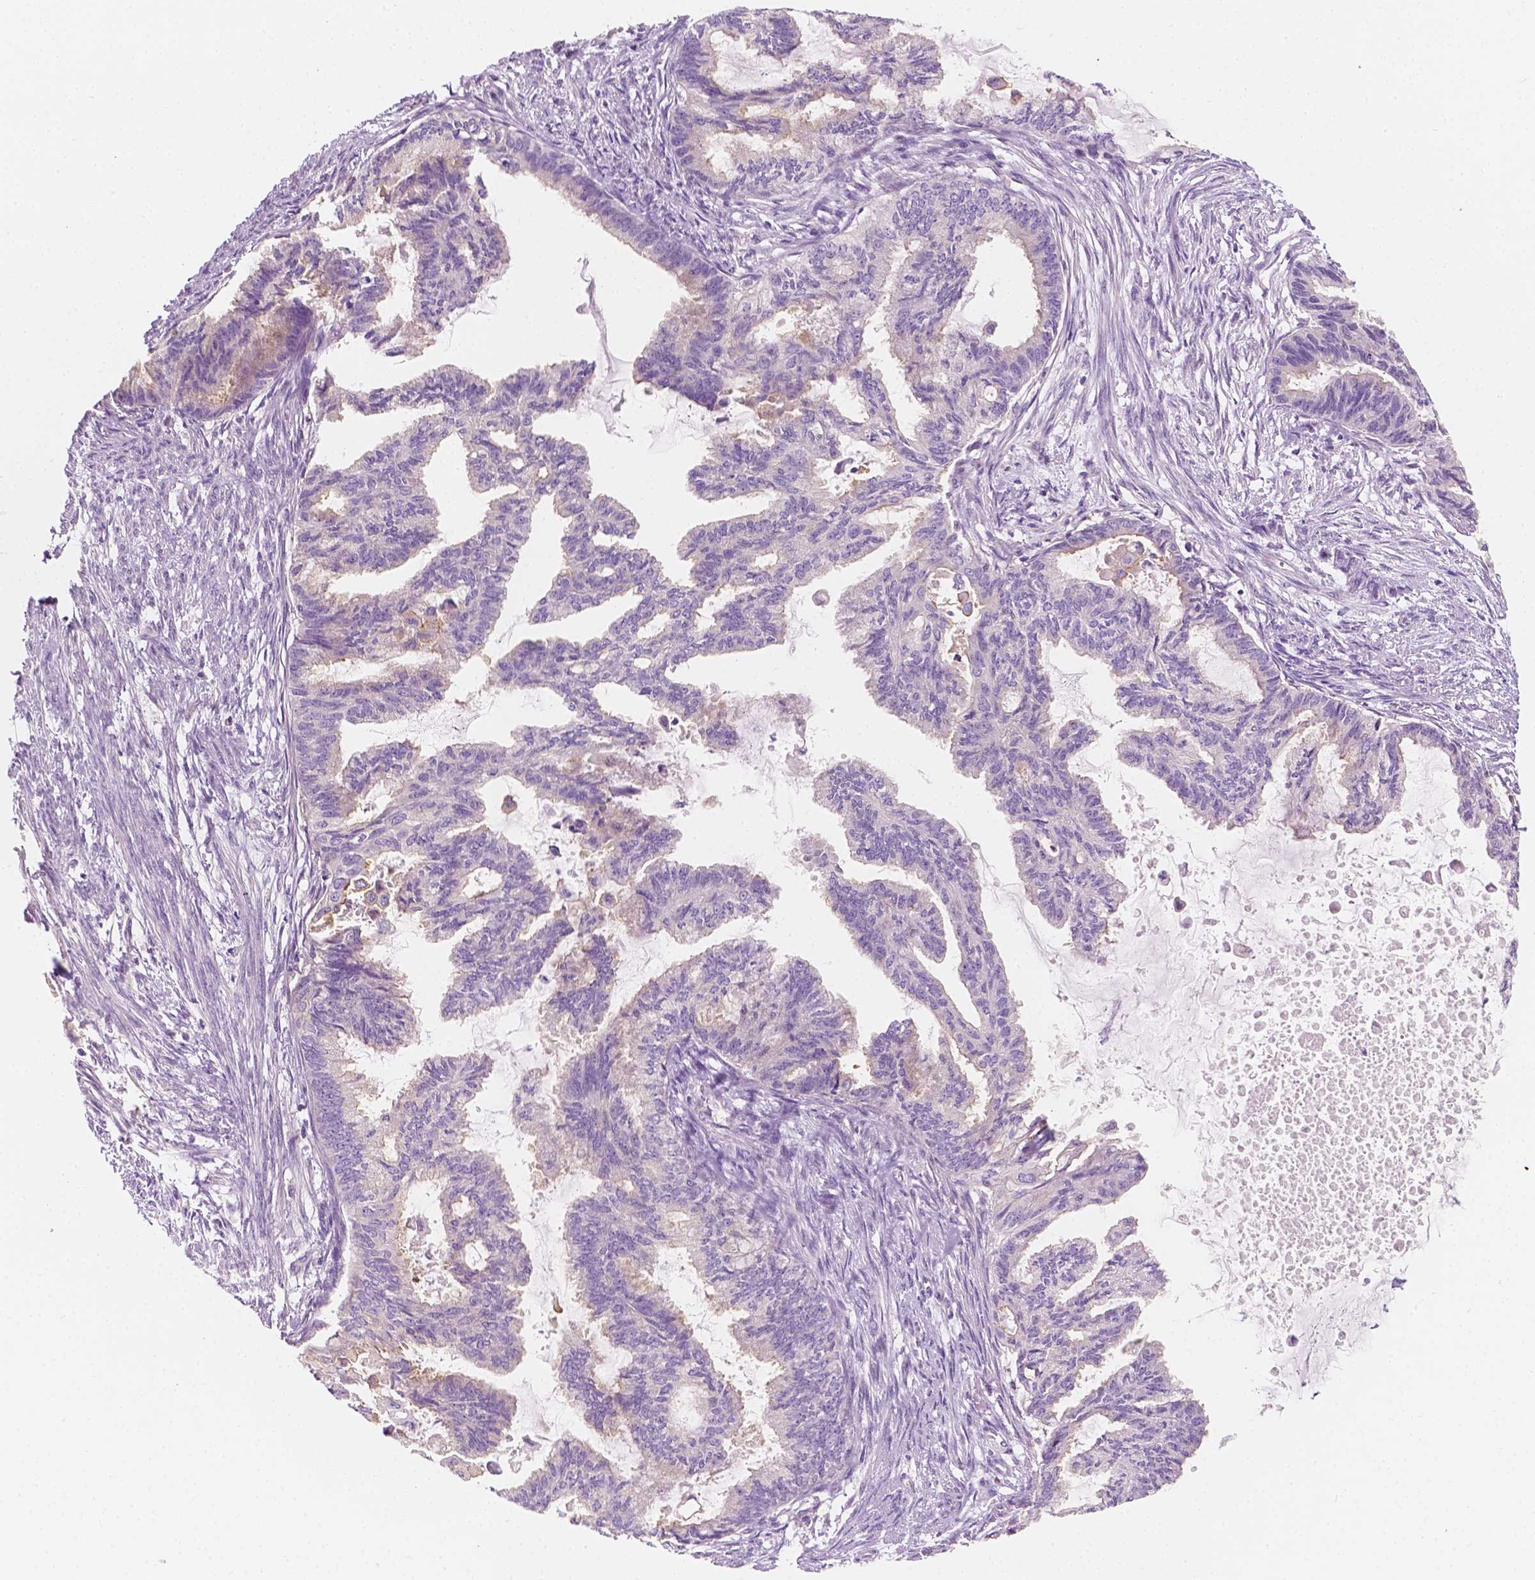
{"staining": {"intensity": "negative", "quantity": "none", "location": "none"}, "tissue": "endometrial cancer", "cell_type": "Tumor cells", "image_type": "cancer", "snomed": [{"axis": "morphology", "description": "Adenocarcinoma, NOS"}, {"axis": "topography", "description": "Endometrium"}], "caption": "Protein analysis of endometrial cancer exhibits no significant expression in tumor cells.", "gene": "SIRT2", "patient": {"sex": "female", "age": 86}}